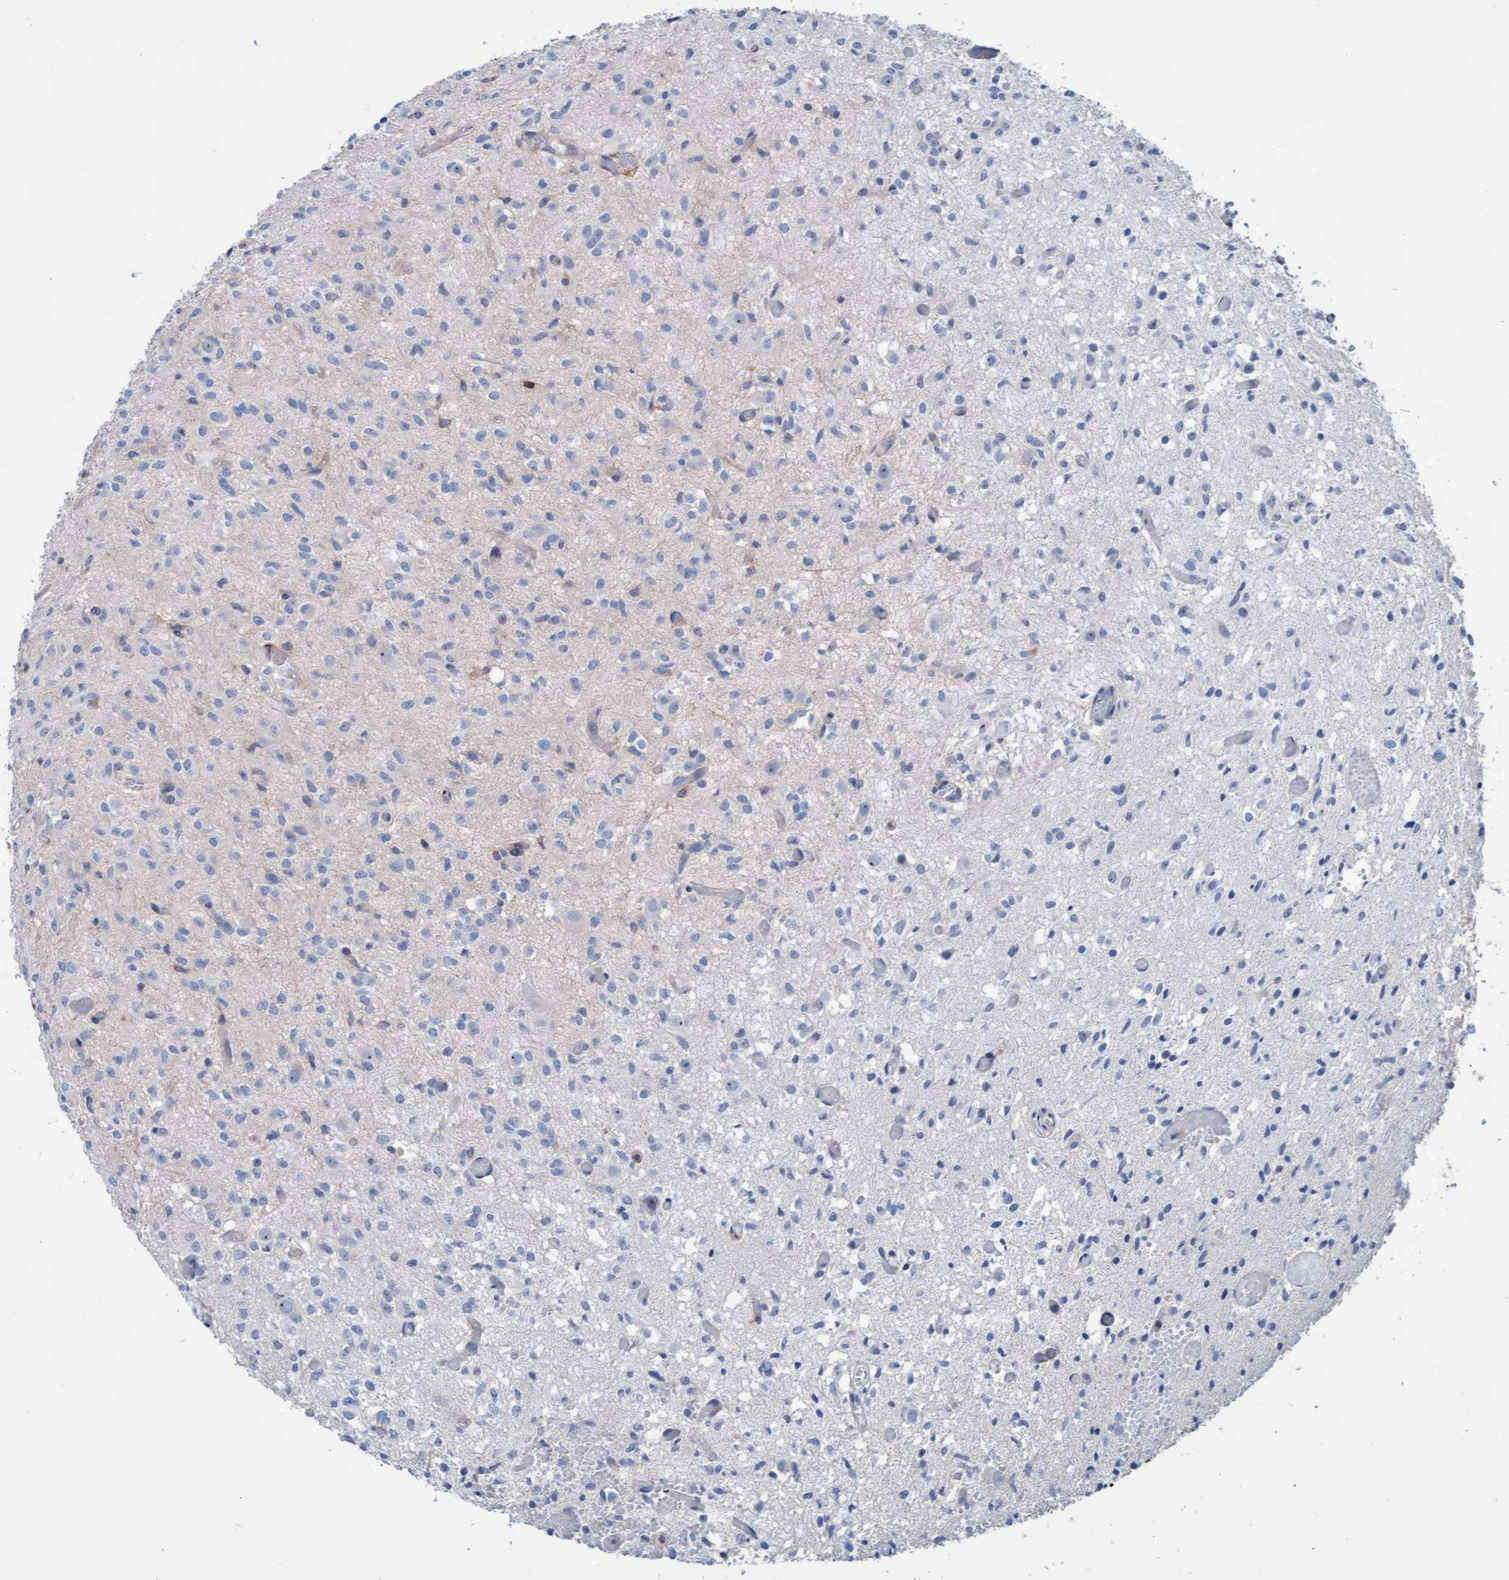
{"staining": {"intensity": "negative", "quantity": "none", "location": "none"}, "tissue": "glioma", "cell_type": "Tumor cells", "image_type": "cancer", "snomed": [{"axis": "morphology", "description": "Glioma, malignant, High grade"}, {"axis": "topography", "description": "Brain"}], "caption": "Tumor cells are negative for protein expression in human malignant high-grade glioma.", "gene": "FNBP1", "patient": {"sex": "female", "age": 59}}